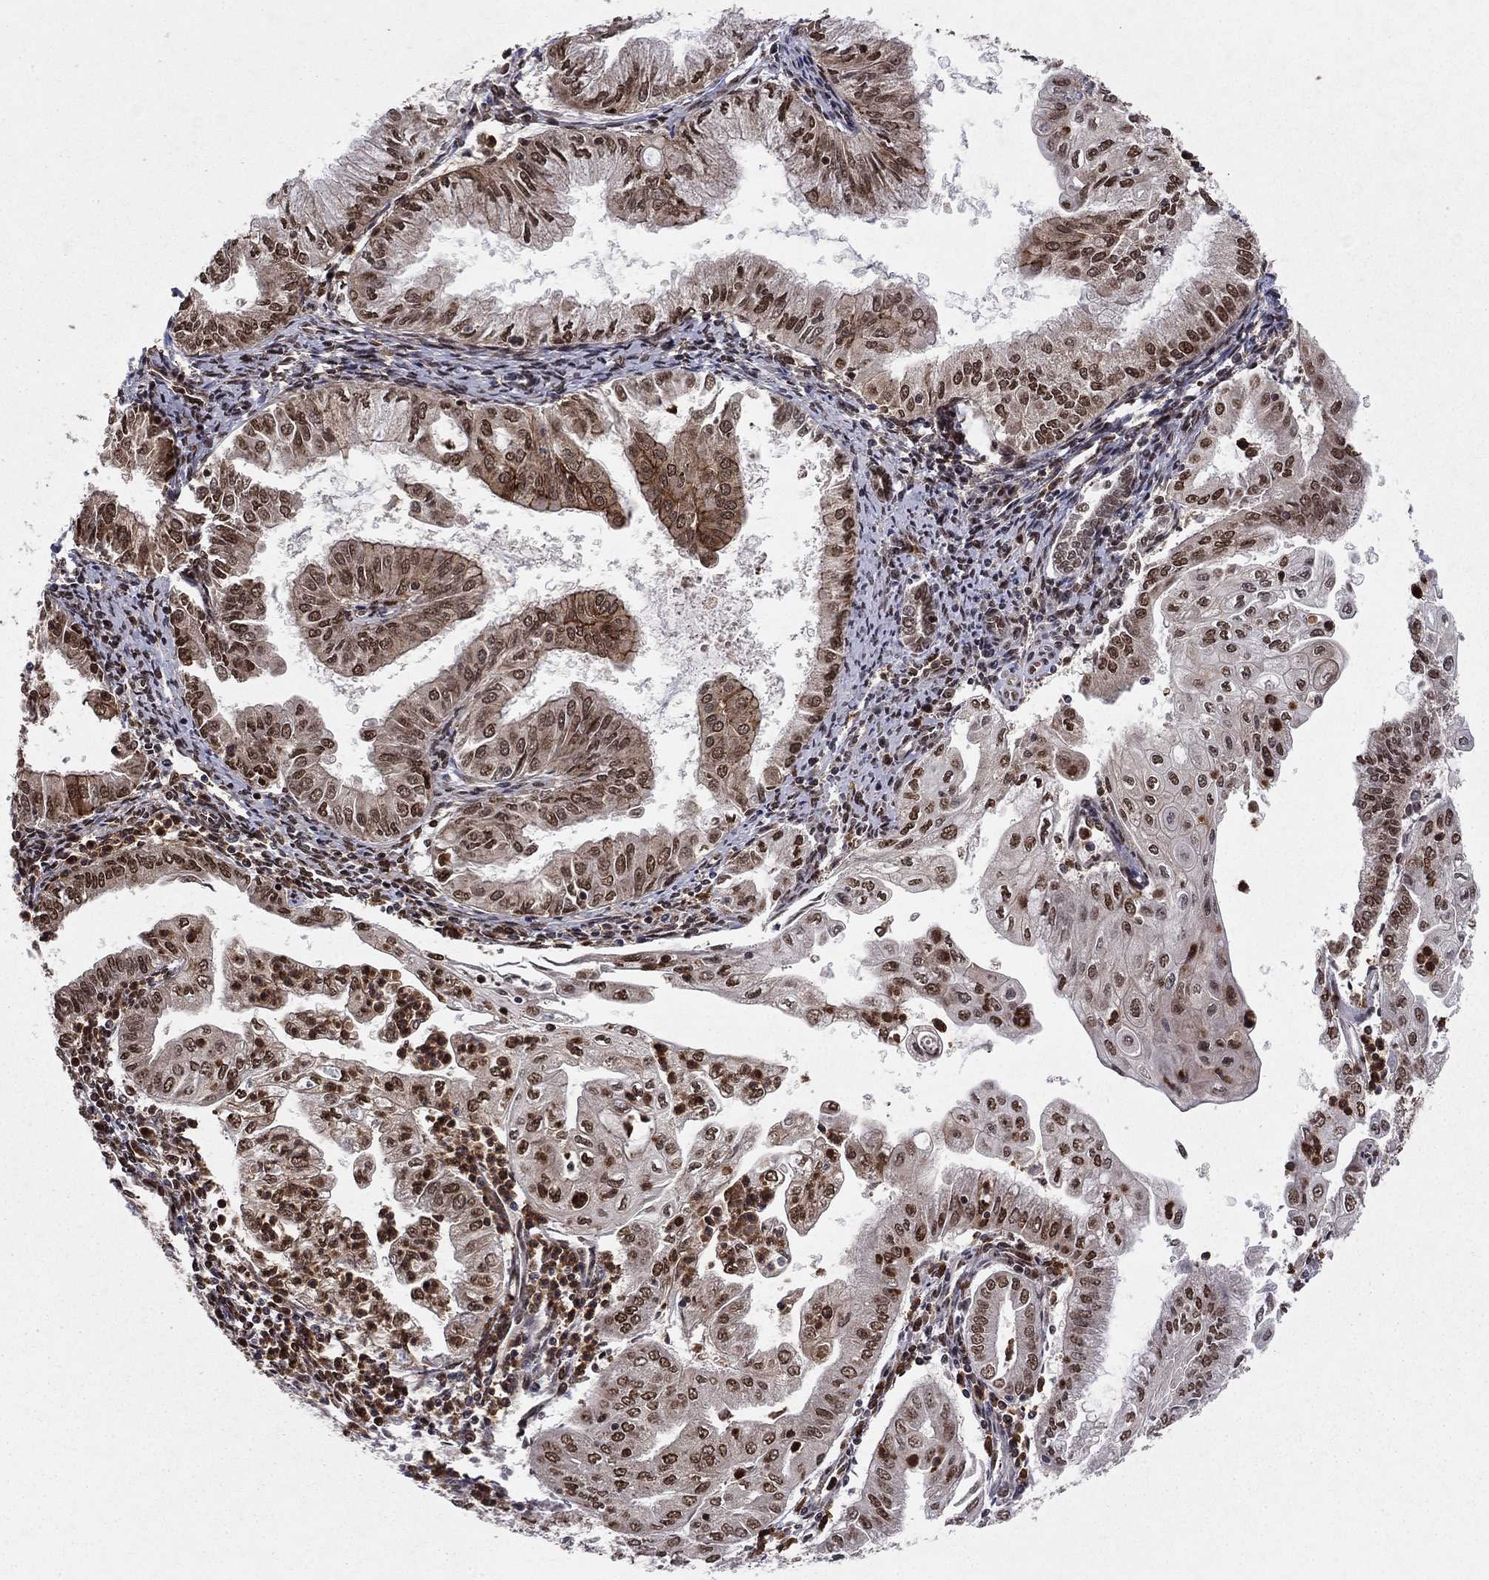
{"staining": {"intensity": "strong", "quantity": "25%-75%", "location": "nuclear"}, "tissue": "endometrial cancer", "cell_type": "Tumor cells", "image_type": "cancer", "snomed": [{"axis": "morphology", "description": "Adenocarcinoma, NOS"}, {"axis": "topography", "description": "Endometrium"}], "caption": "Protein staining of endometrial cancer (adenocarcinoma) tissue reveals strong nuclear expression in about 25%-75% of tumor cells.", "gene": "SSX2IP", "patient": {"sex": "female", "age": 56}}